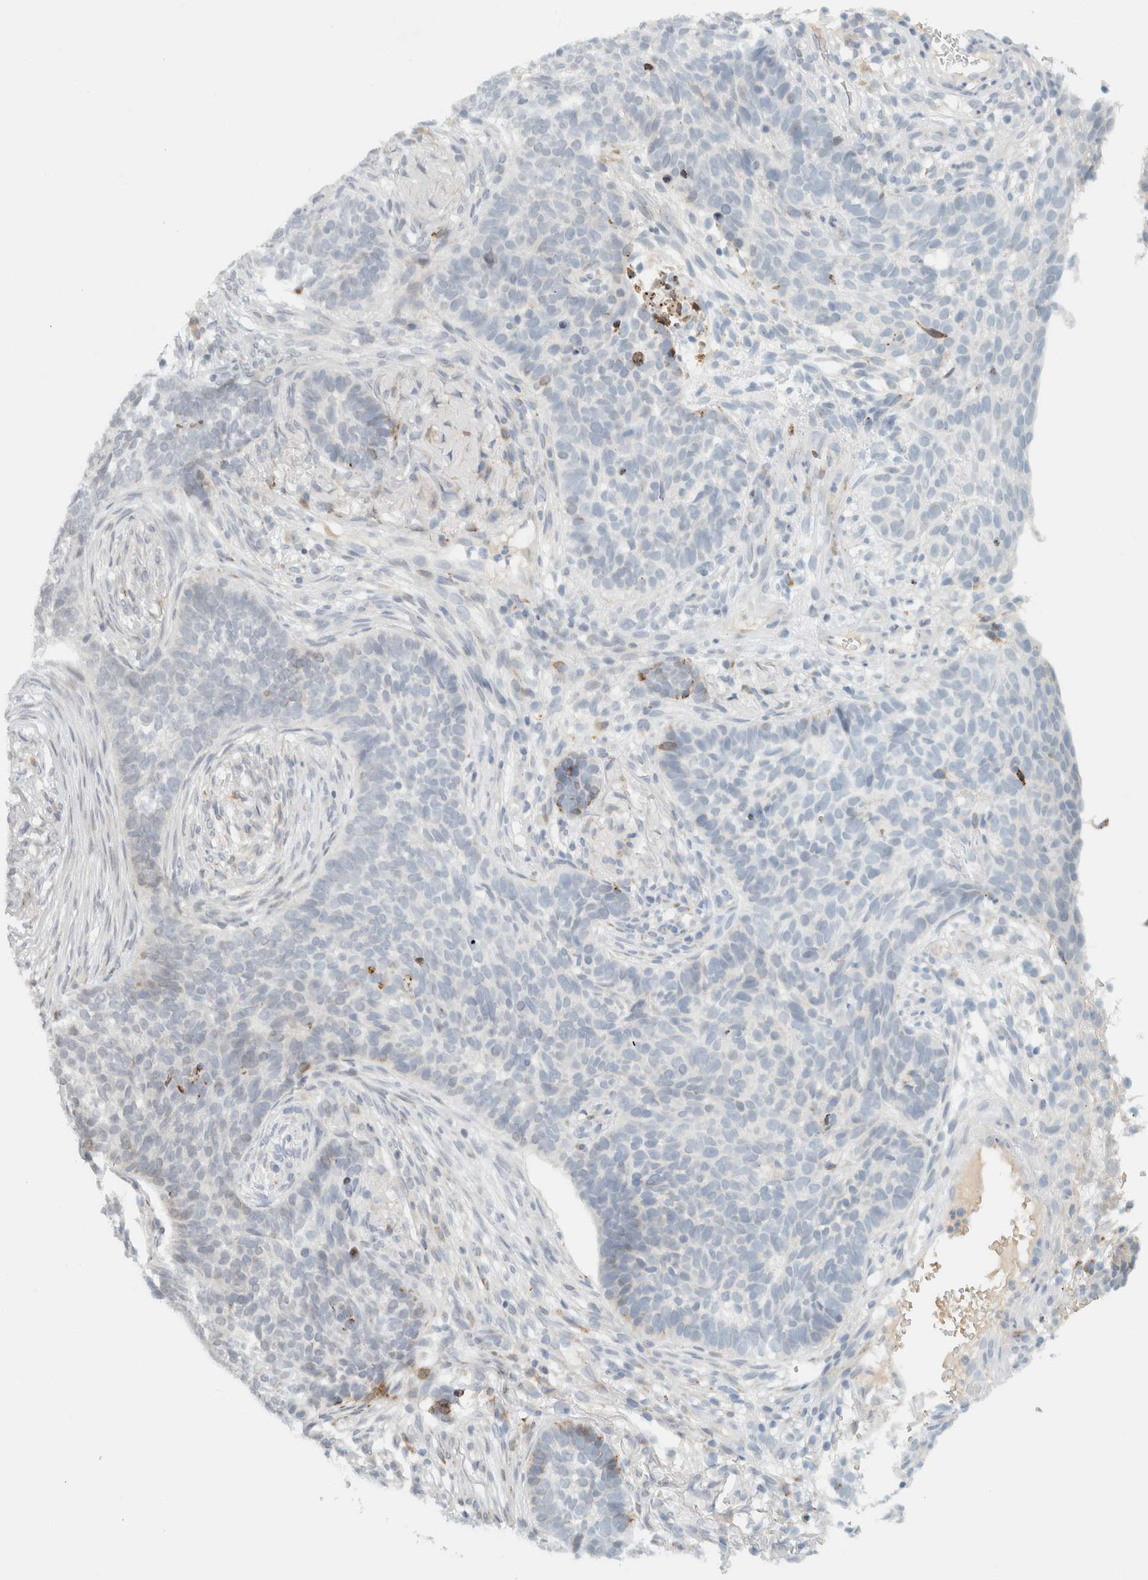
{"staining": {"intensity": "weak", "quantity": "<25%", "location": "nuclear"}, "tissue": "skin cancer", "cell_type": "Tumor cells", "image_type": "cancer", "snomed": [{"axis": "morphology", "description": "Basal cell carcinoma"}, {"axis": "topography", "description": "Skin"}], "caption": "A high-resolution micrograph shows immunohistochemistry (IHC) staining of skin cancer, which shows no significant expression in tumor cells.", "gene": "ITPRID1", "patient": {"sex": "male", "age": 85}}